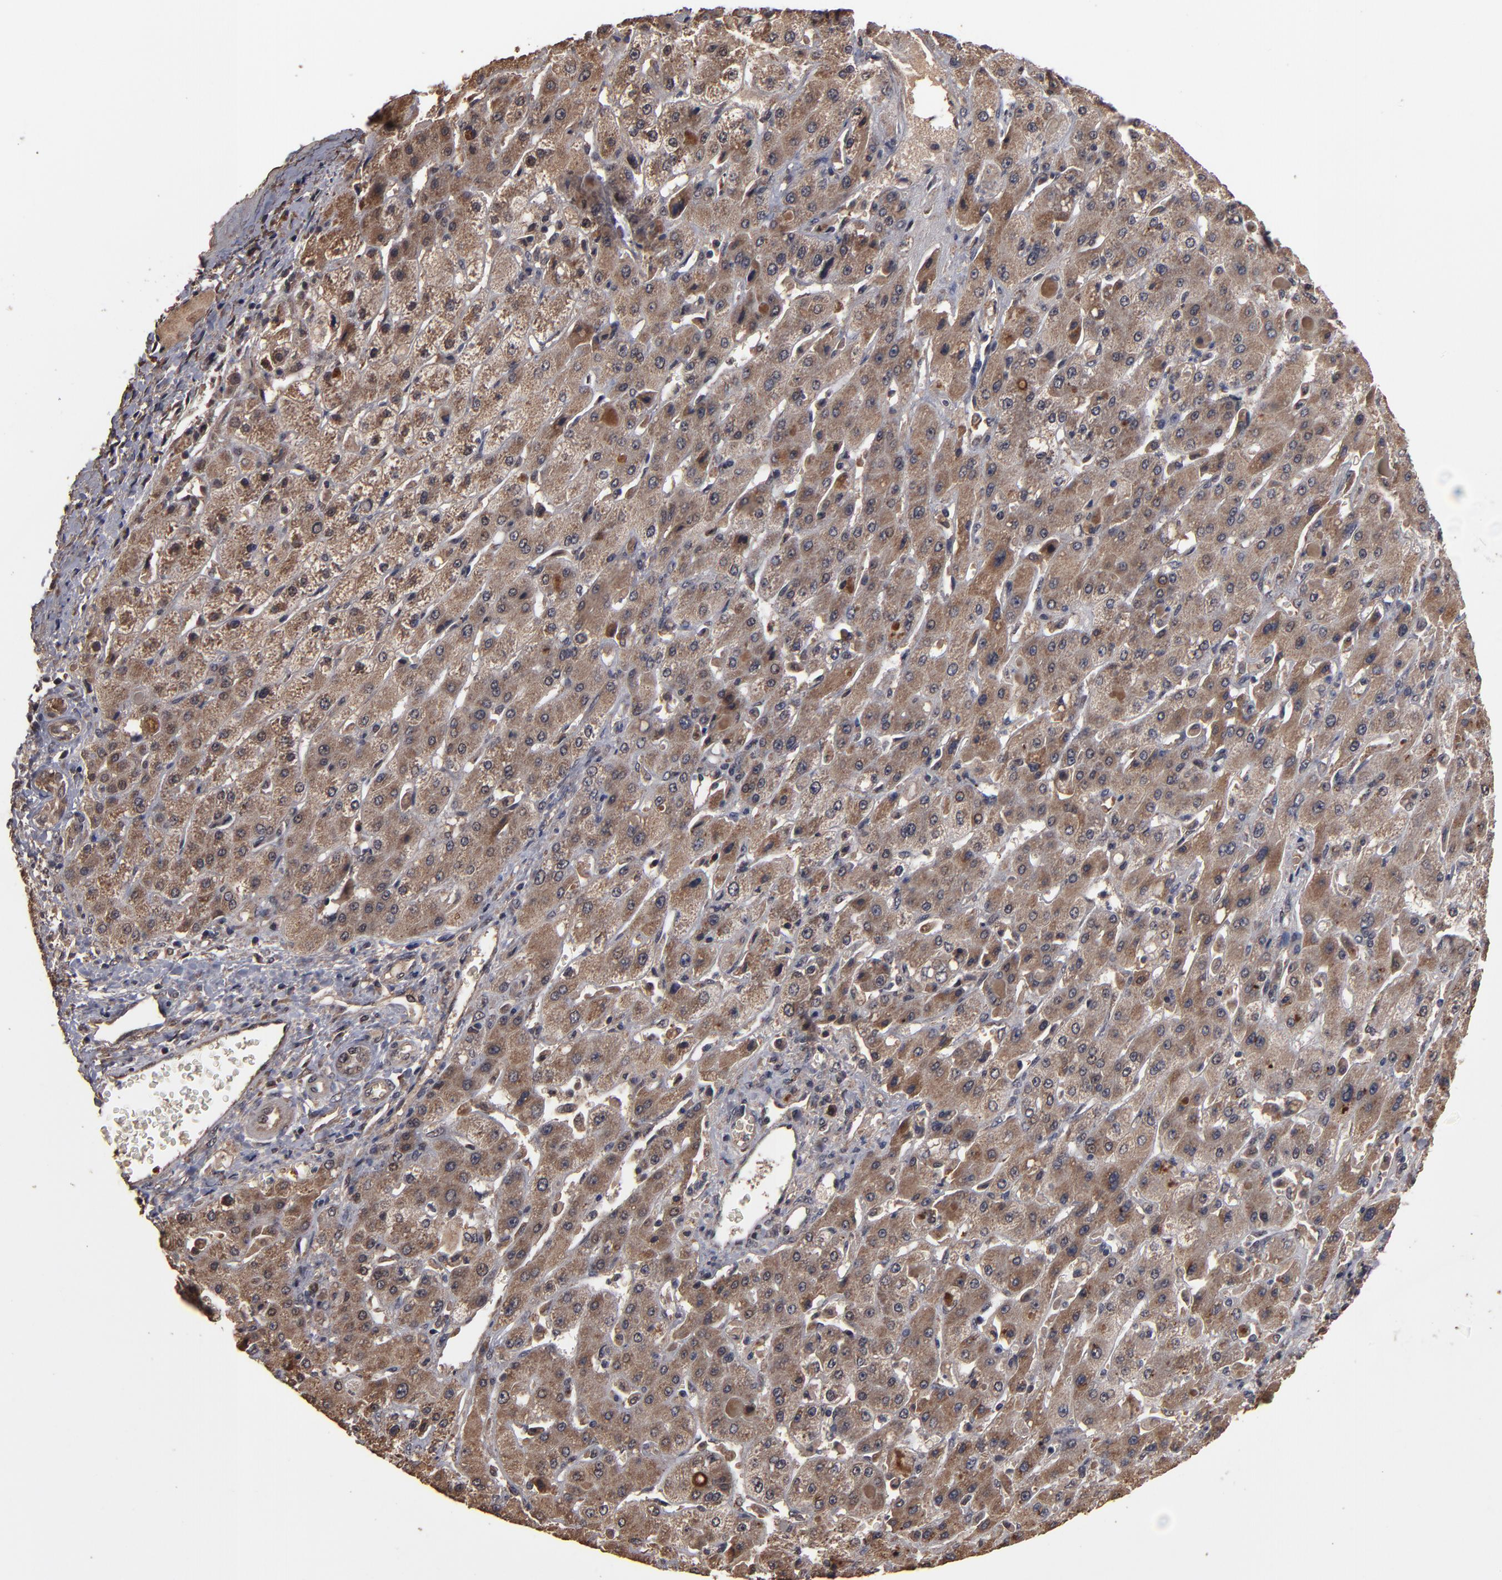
{"staining": {"intensity": "weak", "quantity": "25%-75%", "location": "cytoplasmic/membranous"}, "tissue": "liver cancer", "cell_type": "Tumor cells", "image_type": "cancer", "snomed": [{"axis": "morphology", "description": "Cholangiocarcinoma"}, {"axis": "topography", "description": "Liver"}], "caption": "Liver cholangiocarcinoma stained for a protein (brown) reveals weak cytoplasmic/membranous positive staining in about 25%-75% of tumor cells.", "gene": "NXF2B", "patient": {"sex": "female", "age": 52}}